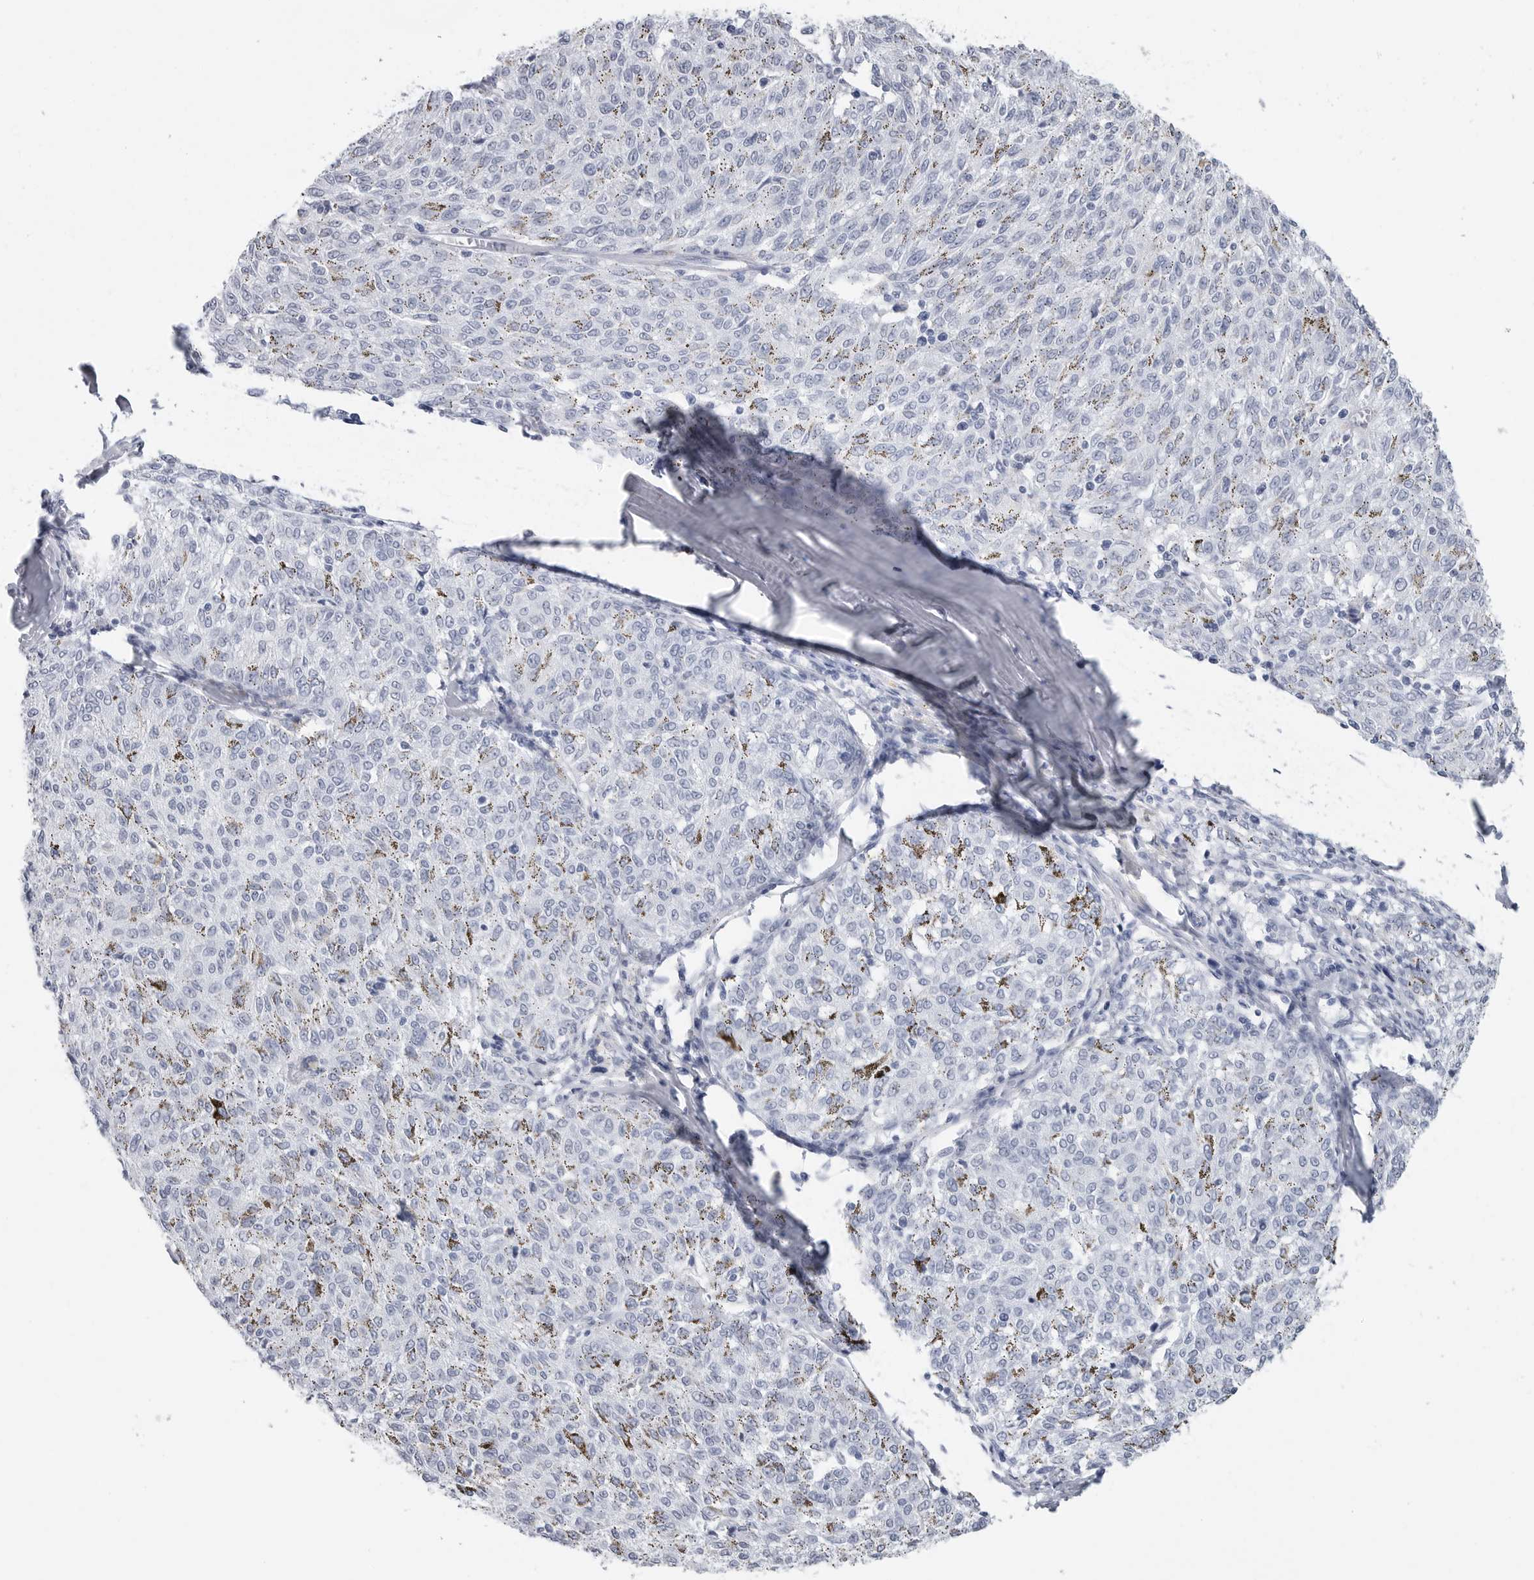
{"staining": {"intensity": "negative", "quantity": "none", "location": "none"}, "tissue": "melanoma", "cell_type": "Tumor cells", "image_type": "cancer", "snomed": [{"axis": "morphology", "description": "Malignant melanoma, NOS"}, {"axis": "topography", "description": "Skin"}], "caption": "DAB (3,3'-diaminobenzidine) immunohistochemical staining of malignant melanoma reveals no significant positivity in tumor cells. Brightfield microscopy of immunohistochemistry (IHC) stained with DAB (brown) and hematoxylin (blue), captured at high magnification.", "gene": "CSH1", "patient": {"sex": "female", "age": 72}}